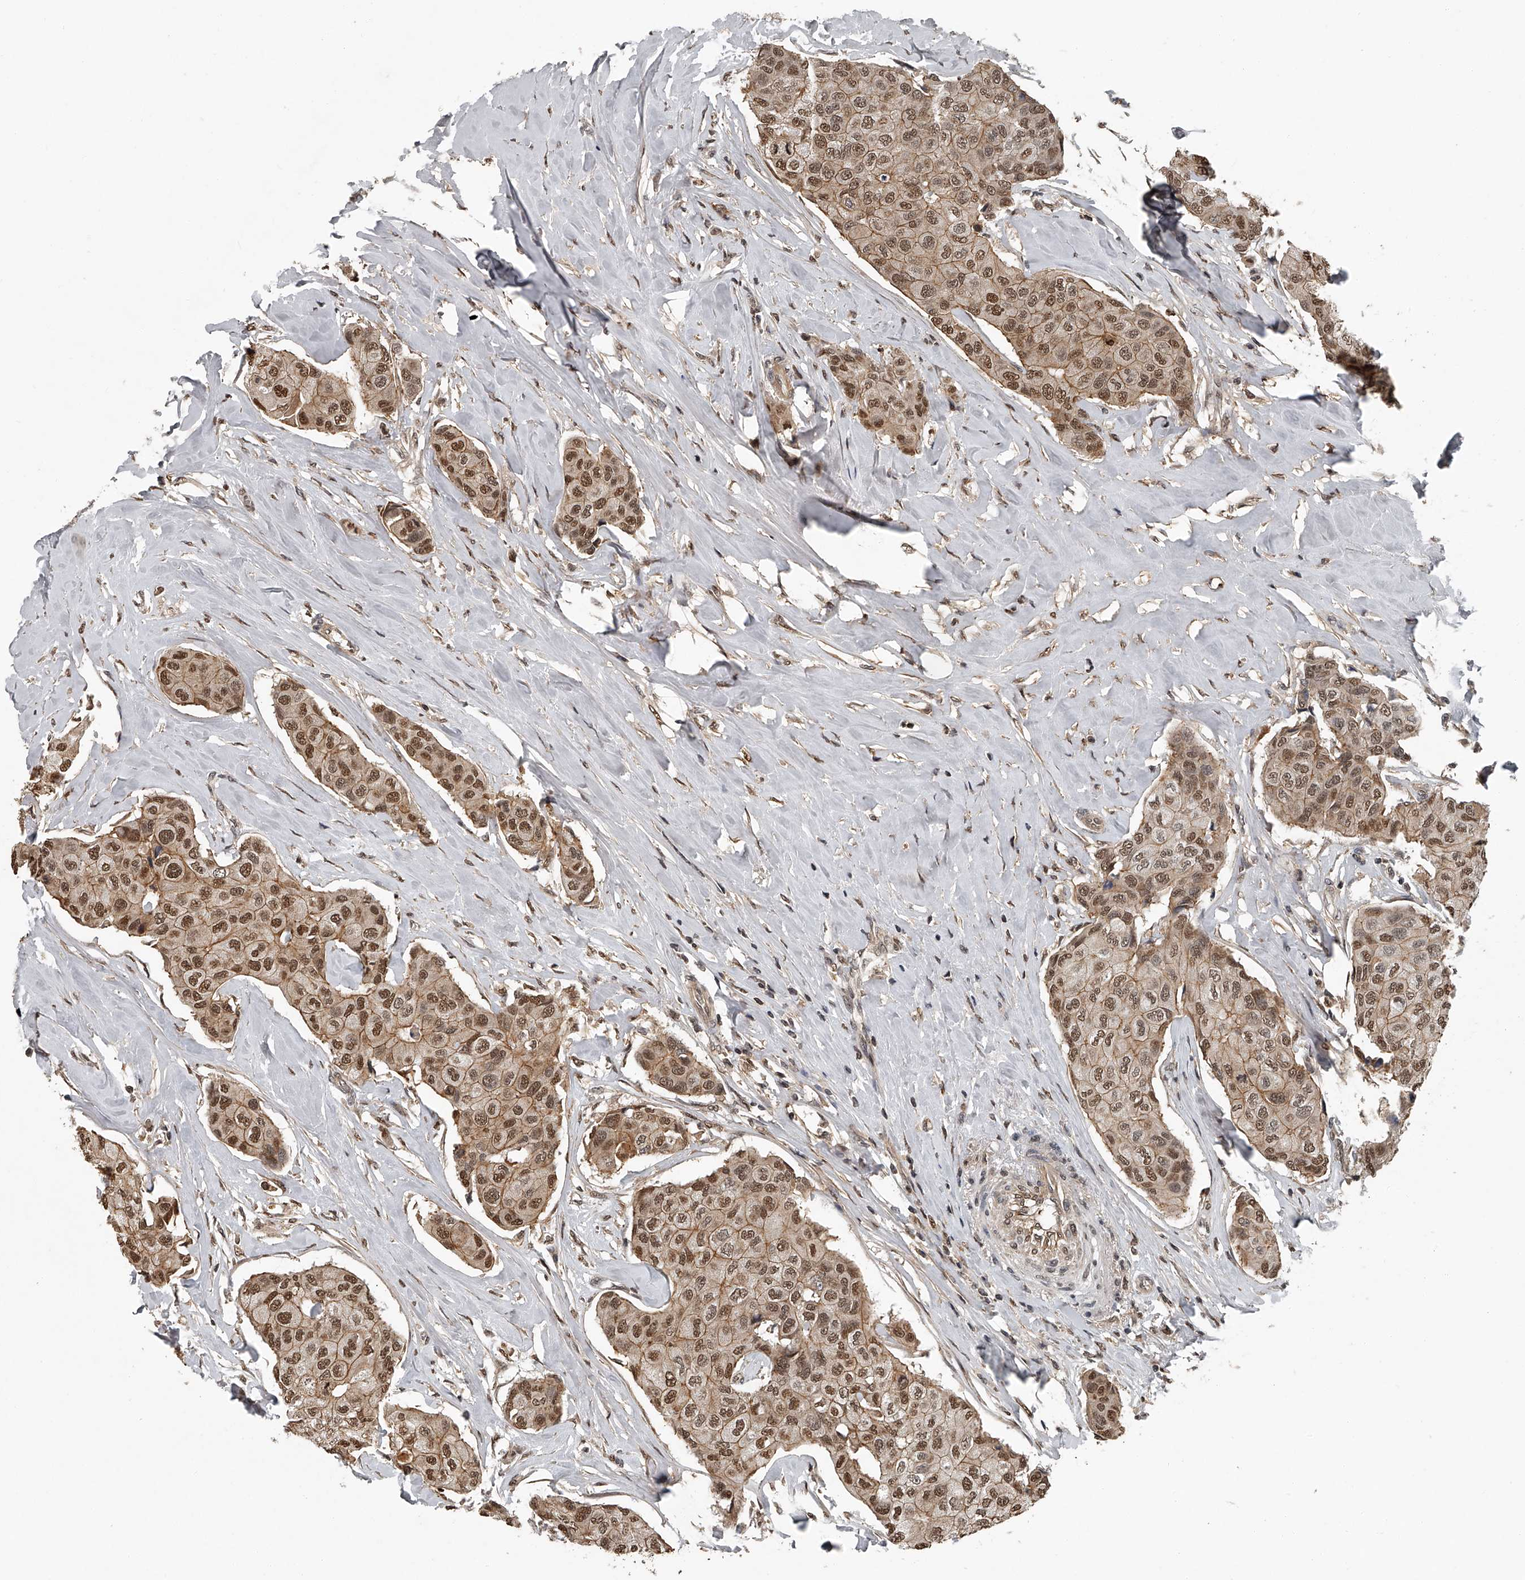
{"staining": {"intensity": "moderate", "quantity": ">75%", "location": "cytoplasmic/membranous,nuclear"}, "tissue": "breast cancer", "cell_type": "Tumor cells", "image_type": "cancer", "snomed": [{"axis": "morphology", "description": "Duct carcinoma"}, {"axis": "topography", "description": "Breast"}], "caption": "Immunohistochemistry (IHC) staining of breast intraductal carcinoma, which reveals medium levels of moderate cytoplasmic/membranous and nuclear expression in about >75% of tumor cells indicating moderate cytoplasmic/membranous and nuclear protein staining. The staining was performed using DAB (brown) for protein detection and nuclei were counterstained in hematoxylin (blue).", "gene": "PLEKHG1", "patient": {"sex": "female", "age": 80}}